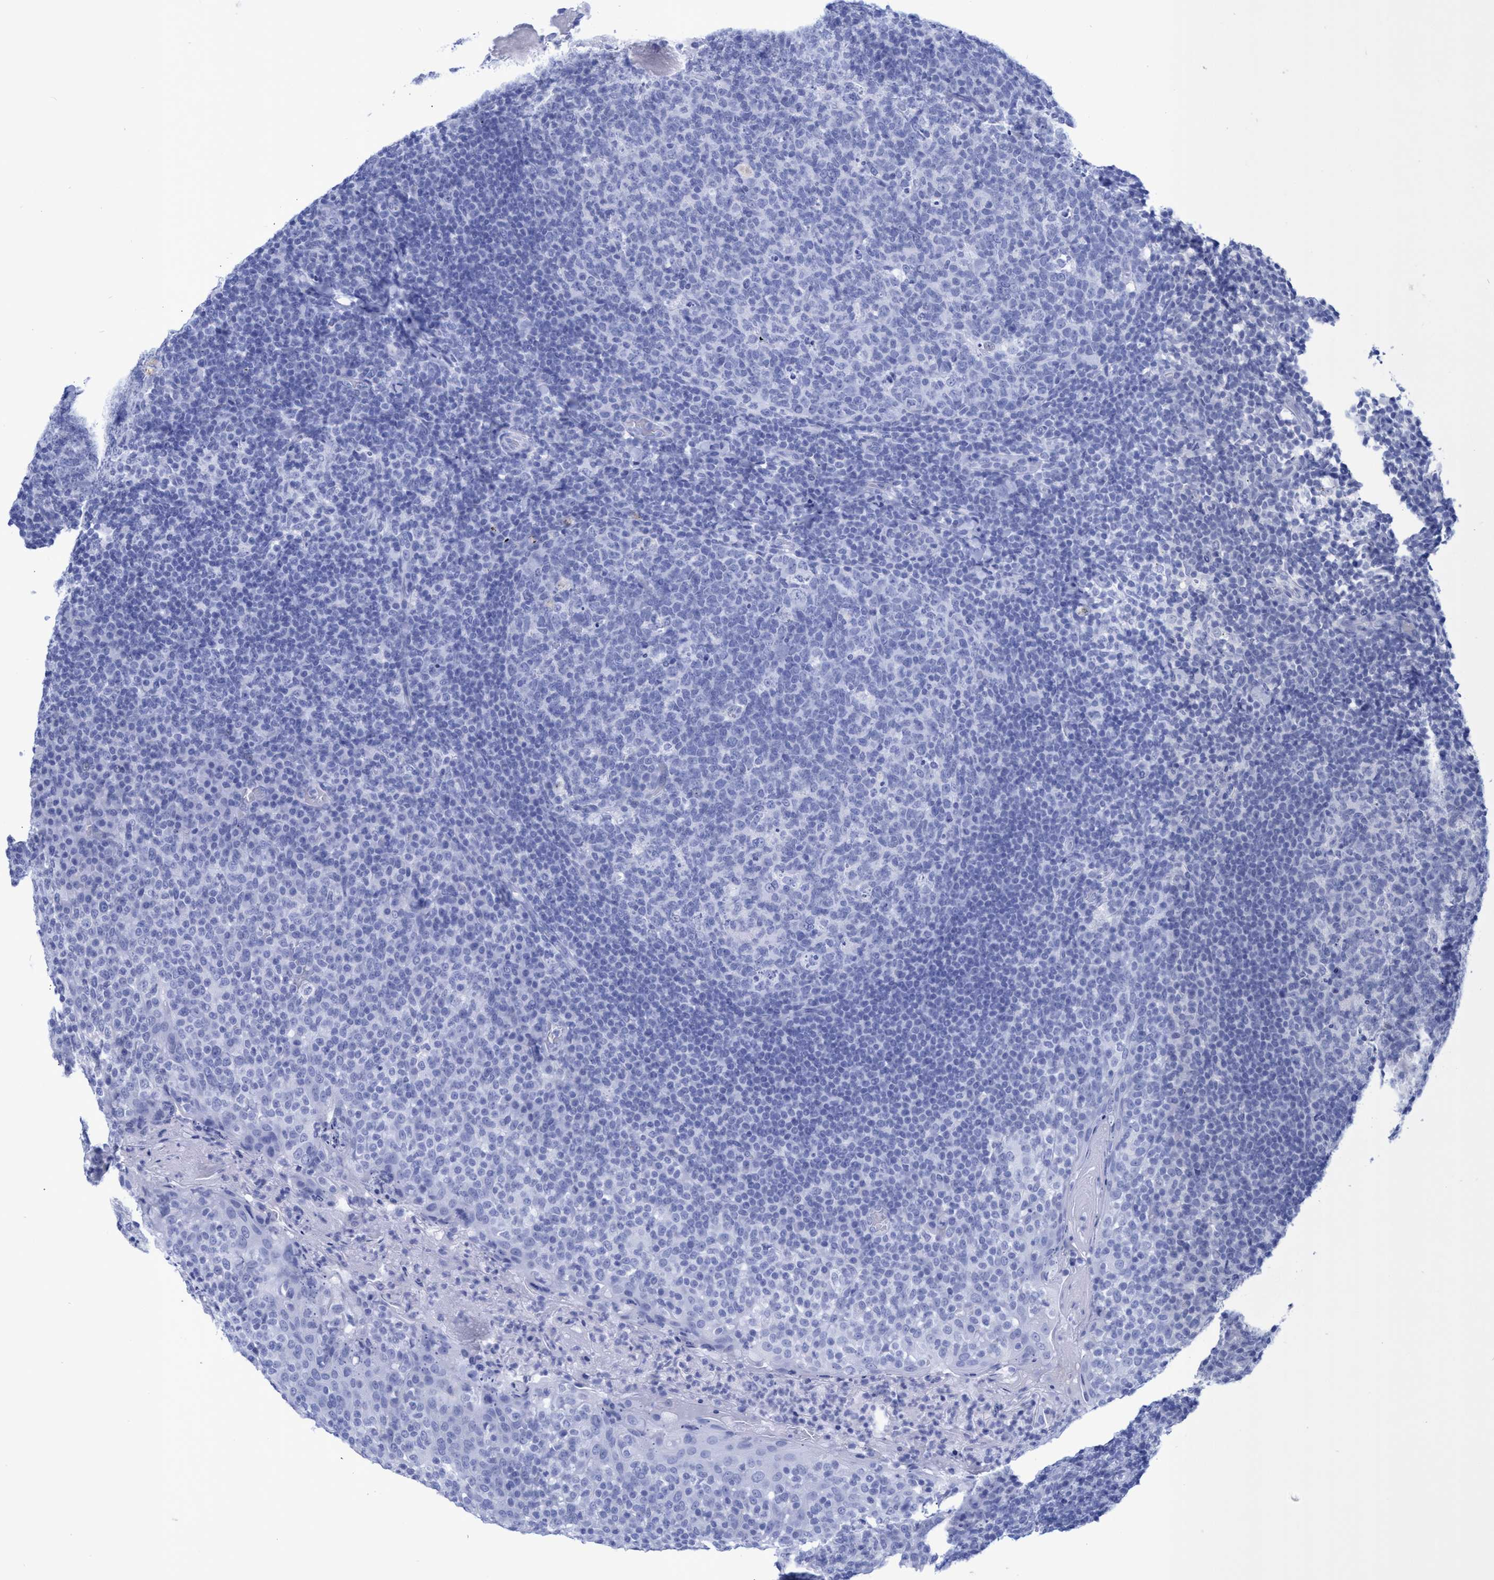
{"staining": {"intensity": "negative", "quantity": "none", "location": "none"}, "tissue": "tonsil", "cell_type": "Germinal center cells", "image_type": "normal", "snomed": [{"axis": "morphology", "description": "Normal tissue, NOS"}, {"axis": "topography", "description": "Tonsil"}], "caption": "The immunohistochemistry micrograph has no significant expression in germinal center cells of tonsil.", "gene": "INSL6", "patient": {"sex": "female", "age": 19}}